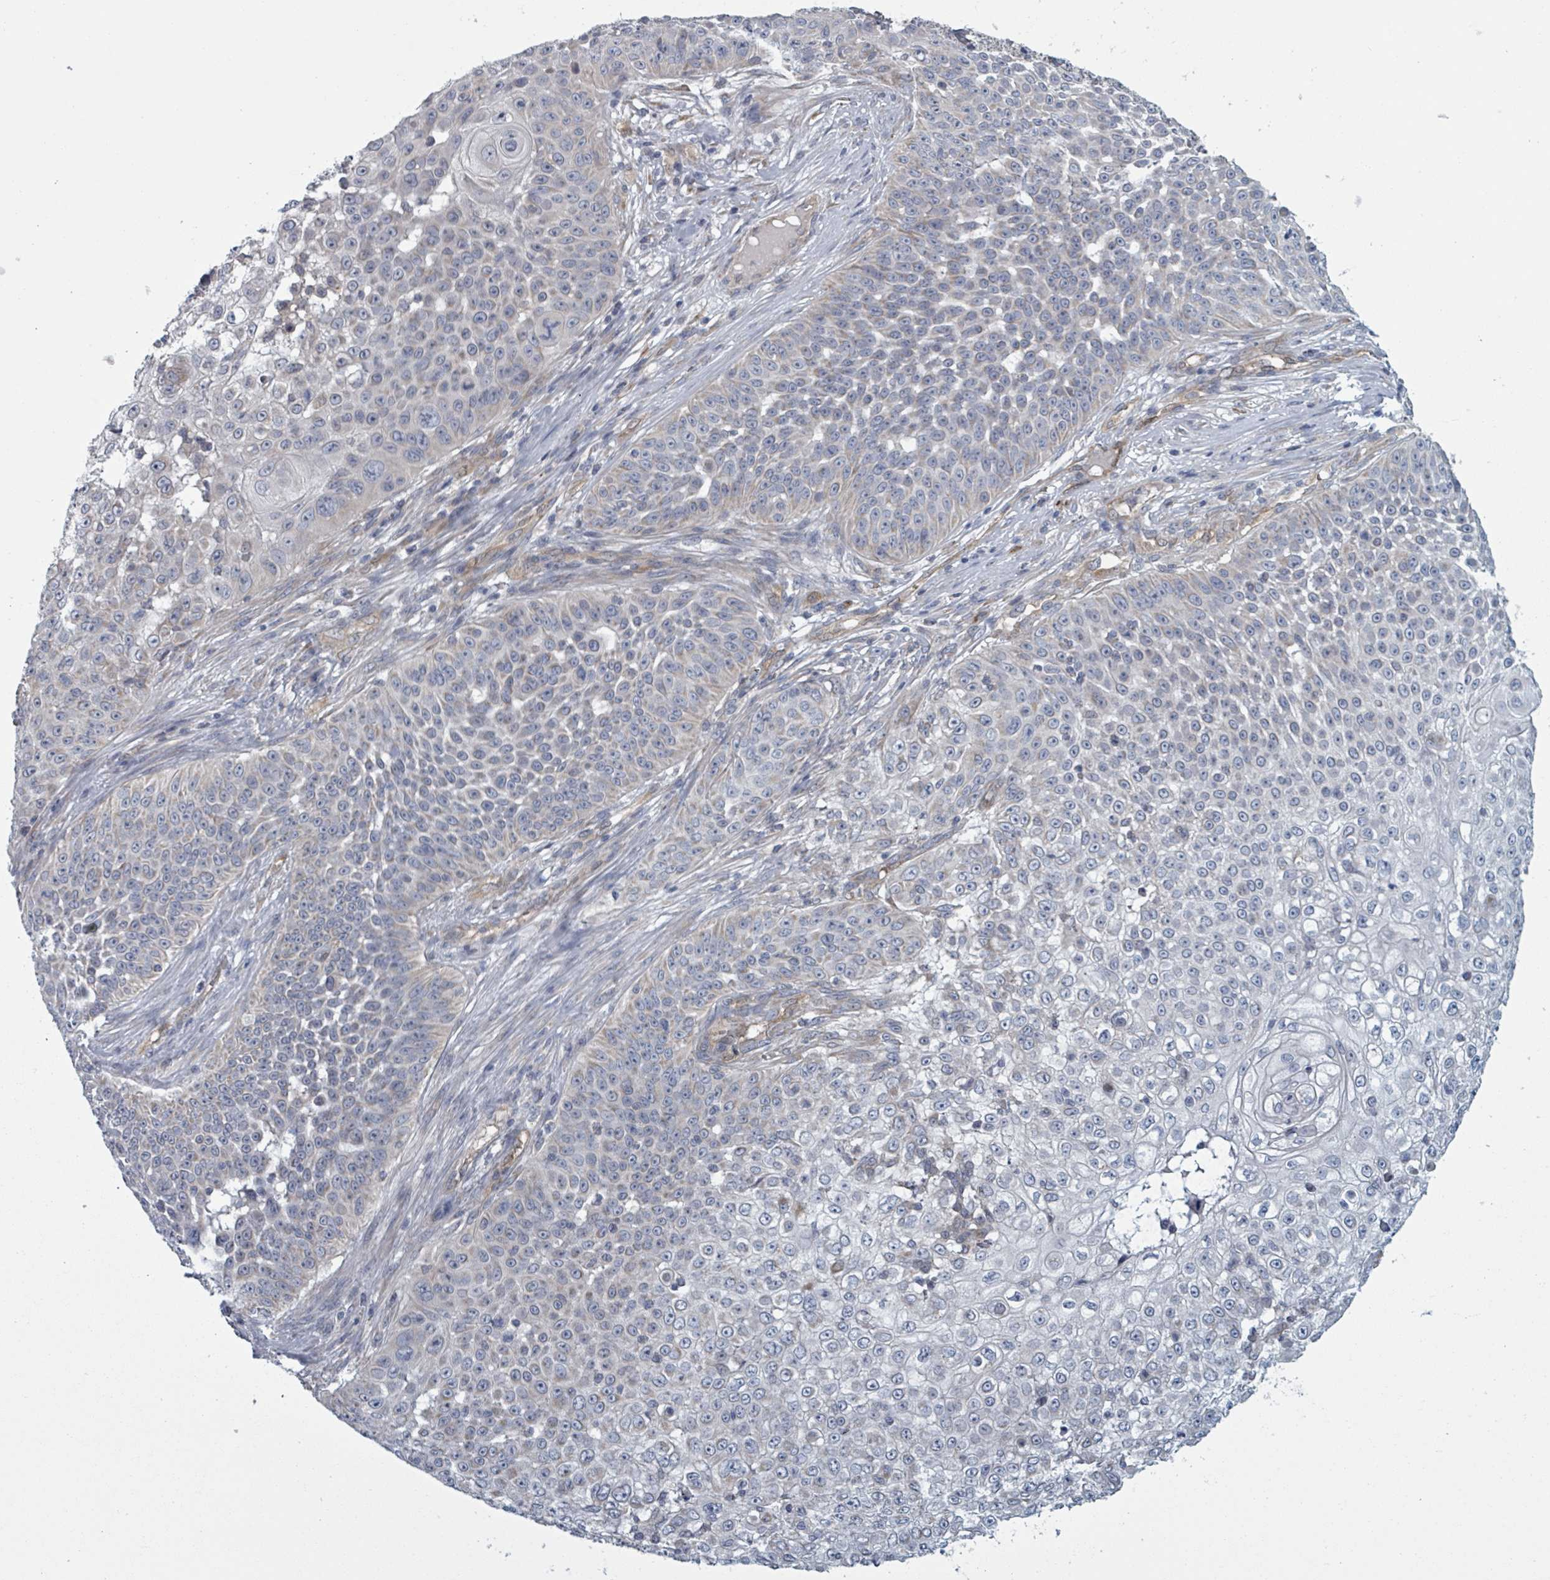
{"staining": {"intensity": "negative", "quantity": "none", "location": "none"}, "tissue": "skin cancer", "cell_type": "Tumor cells", "image_type": "cancer", "snomed": [{"axis": "morphology", "description": "Squamous cell carcinoma, NOS"}, {"axis": "topography", "description": "Skin"}], "caption": "High power microscopy photomicrograph of an IHC photomicrograph of skin squamous cell carcinoma, revealing no significant positivity in tumor cells.", "gene": "FKBP1A", "patient": {"sex": "male", "age": 24}}